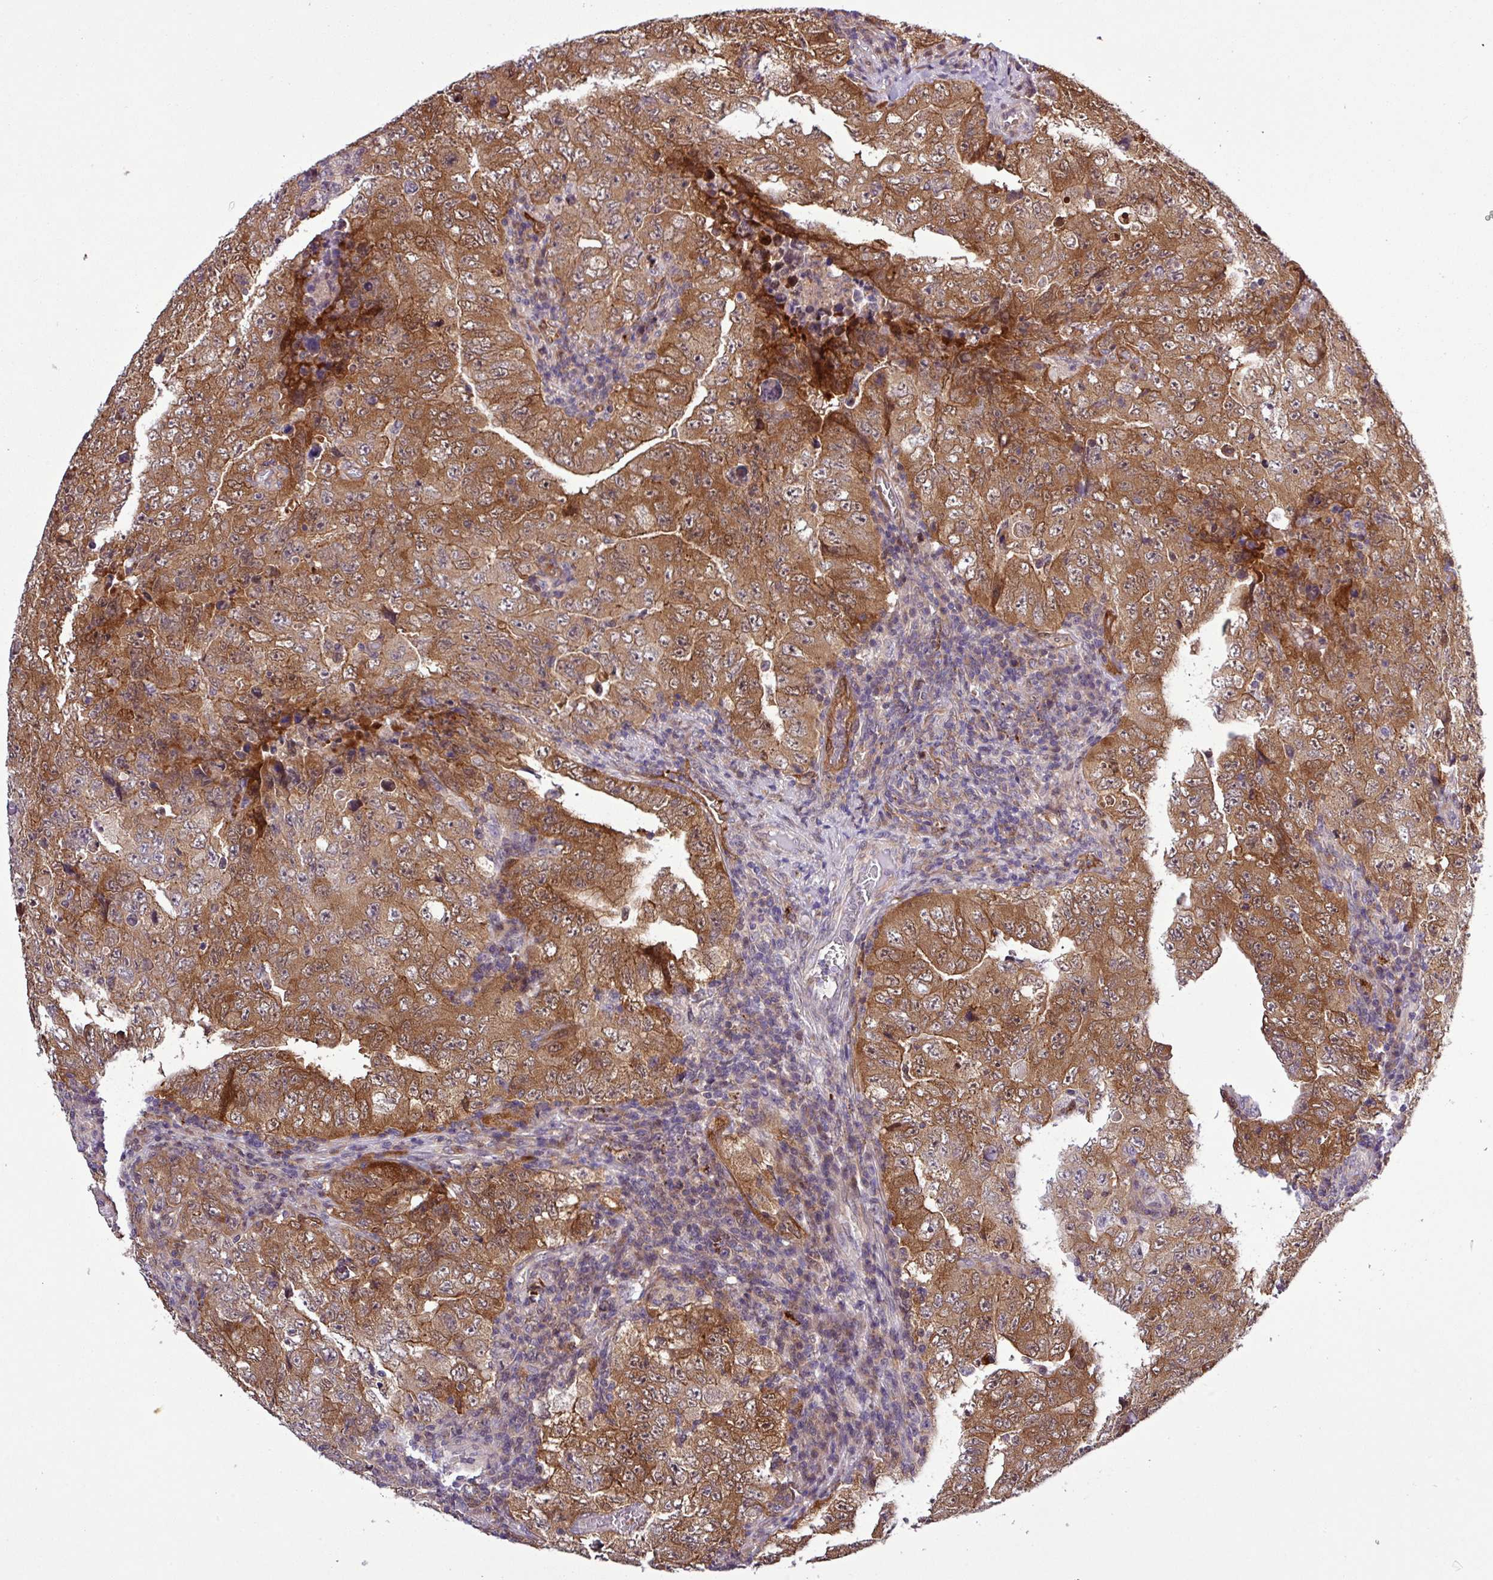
{"staining": {"intensity": "moderate", "quantity": ">75%", "location": "cytoplasmic/membranous,nuclear"}, "tissue": "testis cancer", "cell_type": "Tumor cells", "image_type": "cancer", "snomed": [{"axis": "morphology", "description": "Carcinoma, Embryonal, NOS"}, {"axis": "topography", "description": "Testis"}], "caption": "Embryonal carcinoma (testis) was stained to show a protein in brown. There is medium levels of moderate cytoplasmic/membranous and nuclear expression in approximately >75% of tumor cells. The staining was performed using DAB (3,3'-diaminobenzidine), with brown indicating positive protein expression. Nuclei are stained blue with hematoxylin.", "gene": "CARHSP1", "patient": {"sex": "male", "age": 26}}